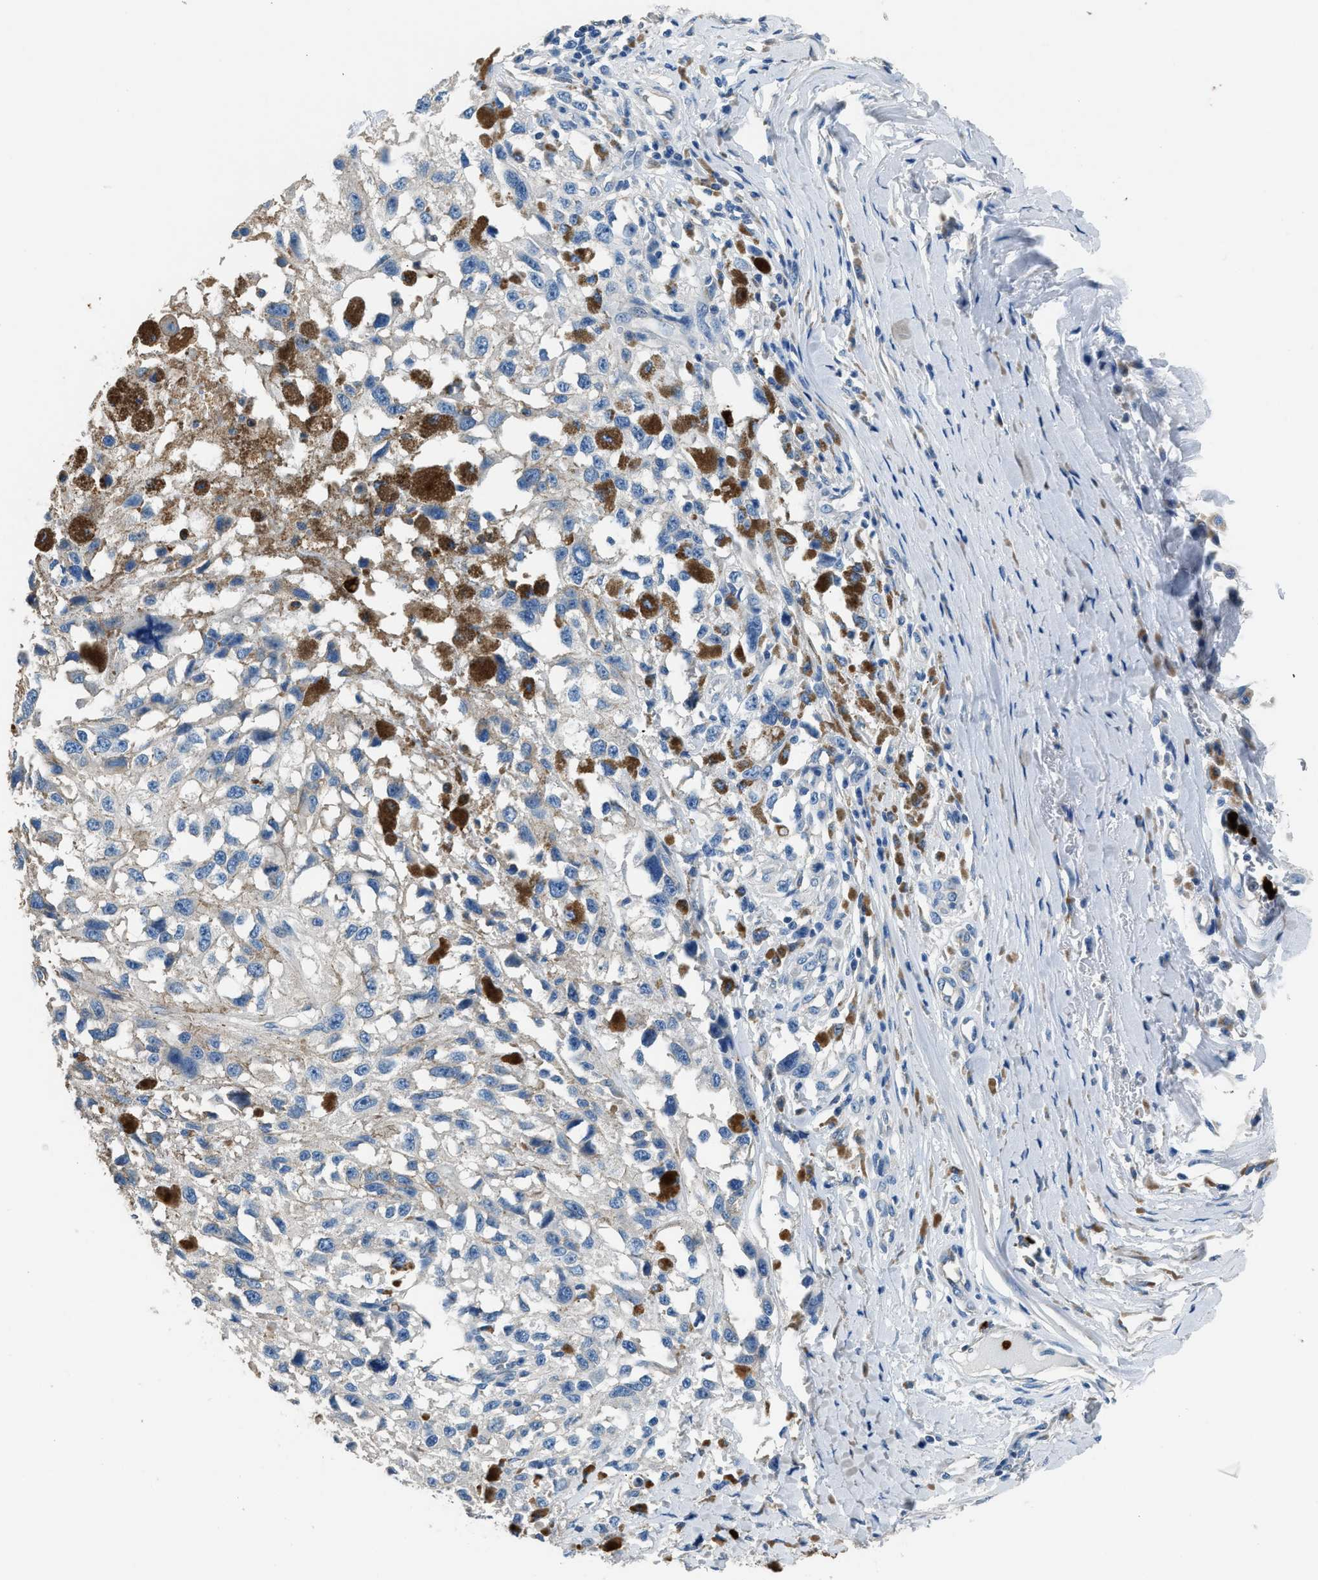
{"staining": {"intensity": "negative", "quantity": "none", "location": "none"}, "tissue": "melanoma", "cell_type": "Tumor cells", "image_type": "cancer", "snomed": [{"axis": "morphology", "description": "Malignant melanoma, Metastatic site"}, {"axis": "topography", "description": "Lymph node"}], "caption": "Micrograph shows no significant protein expression in tumor cells of melanoma.", "gene": "ANXA3", "patient": {"sex": "male", "age": 59}}